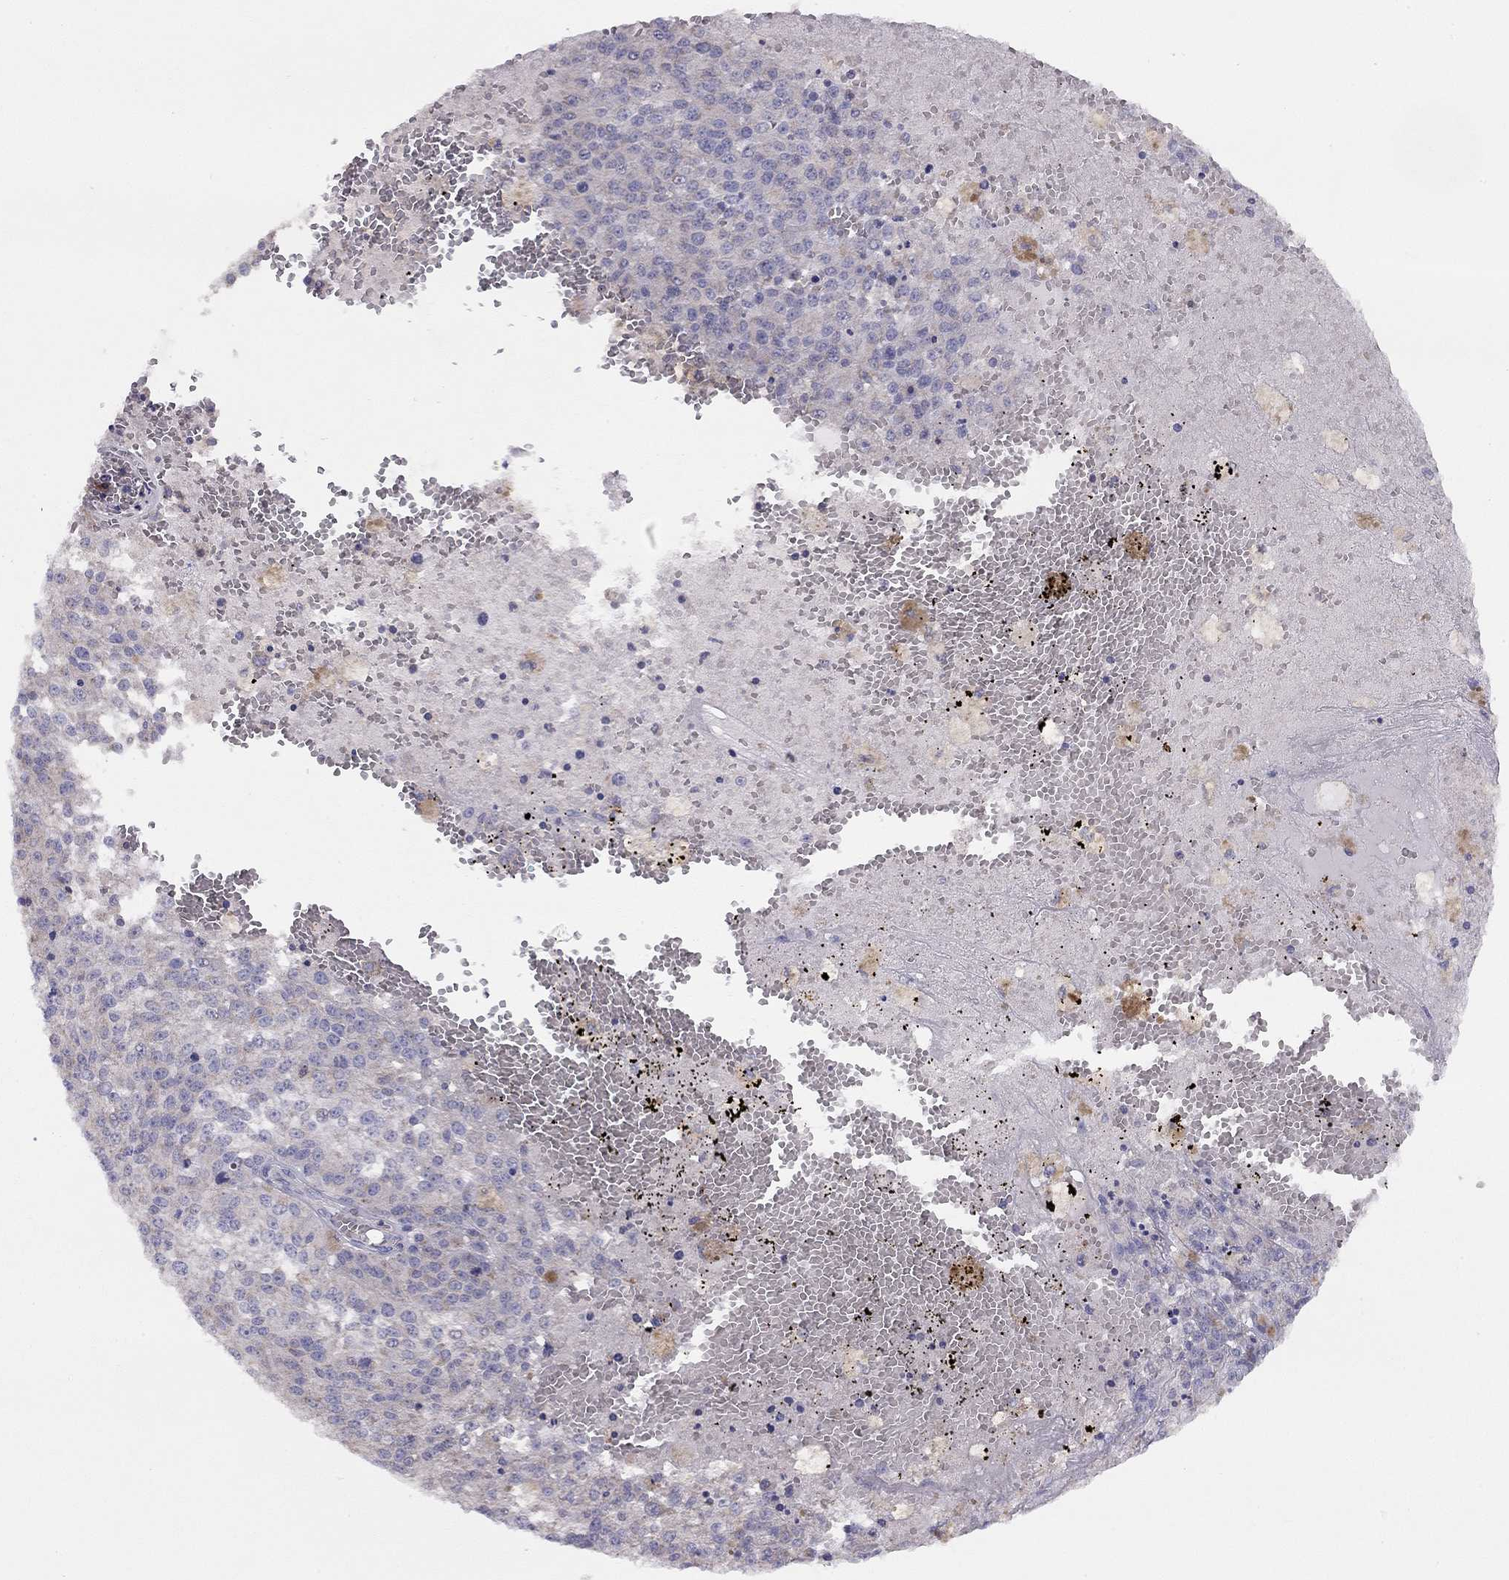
{"staining": {"intensity": "weak", "quantity": "<25%", "location": "cytoplasmic/membranous"}, "tissue": "melanoma", "cell_type": "Tumor cells", "image_type": "cancer", "snomed": [{"axis": "morphology", "description": "Malignant melanoma, Metastatic site"}, {"axis": "topography", "description": "Lymph node"}], "caption": "Human malignant melanoma (metastatic site) stained for a protein using IHC demonstrates no expression in tumor cells.", "gene": "CITED1", "patient": {"sex": "female", "age": 64}}